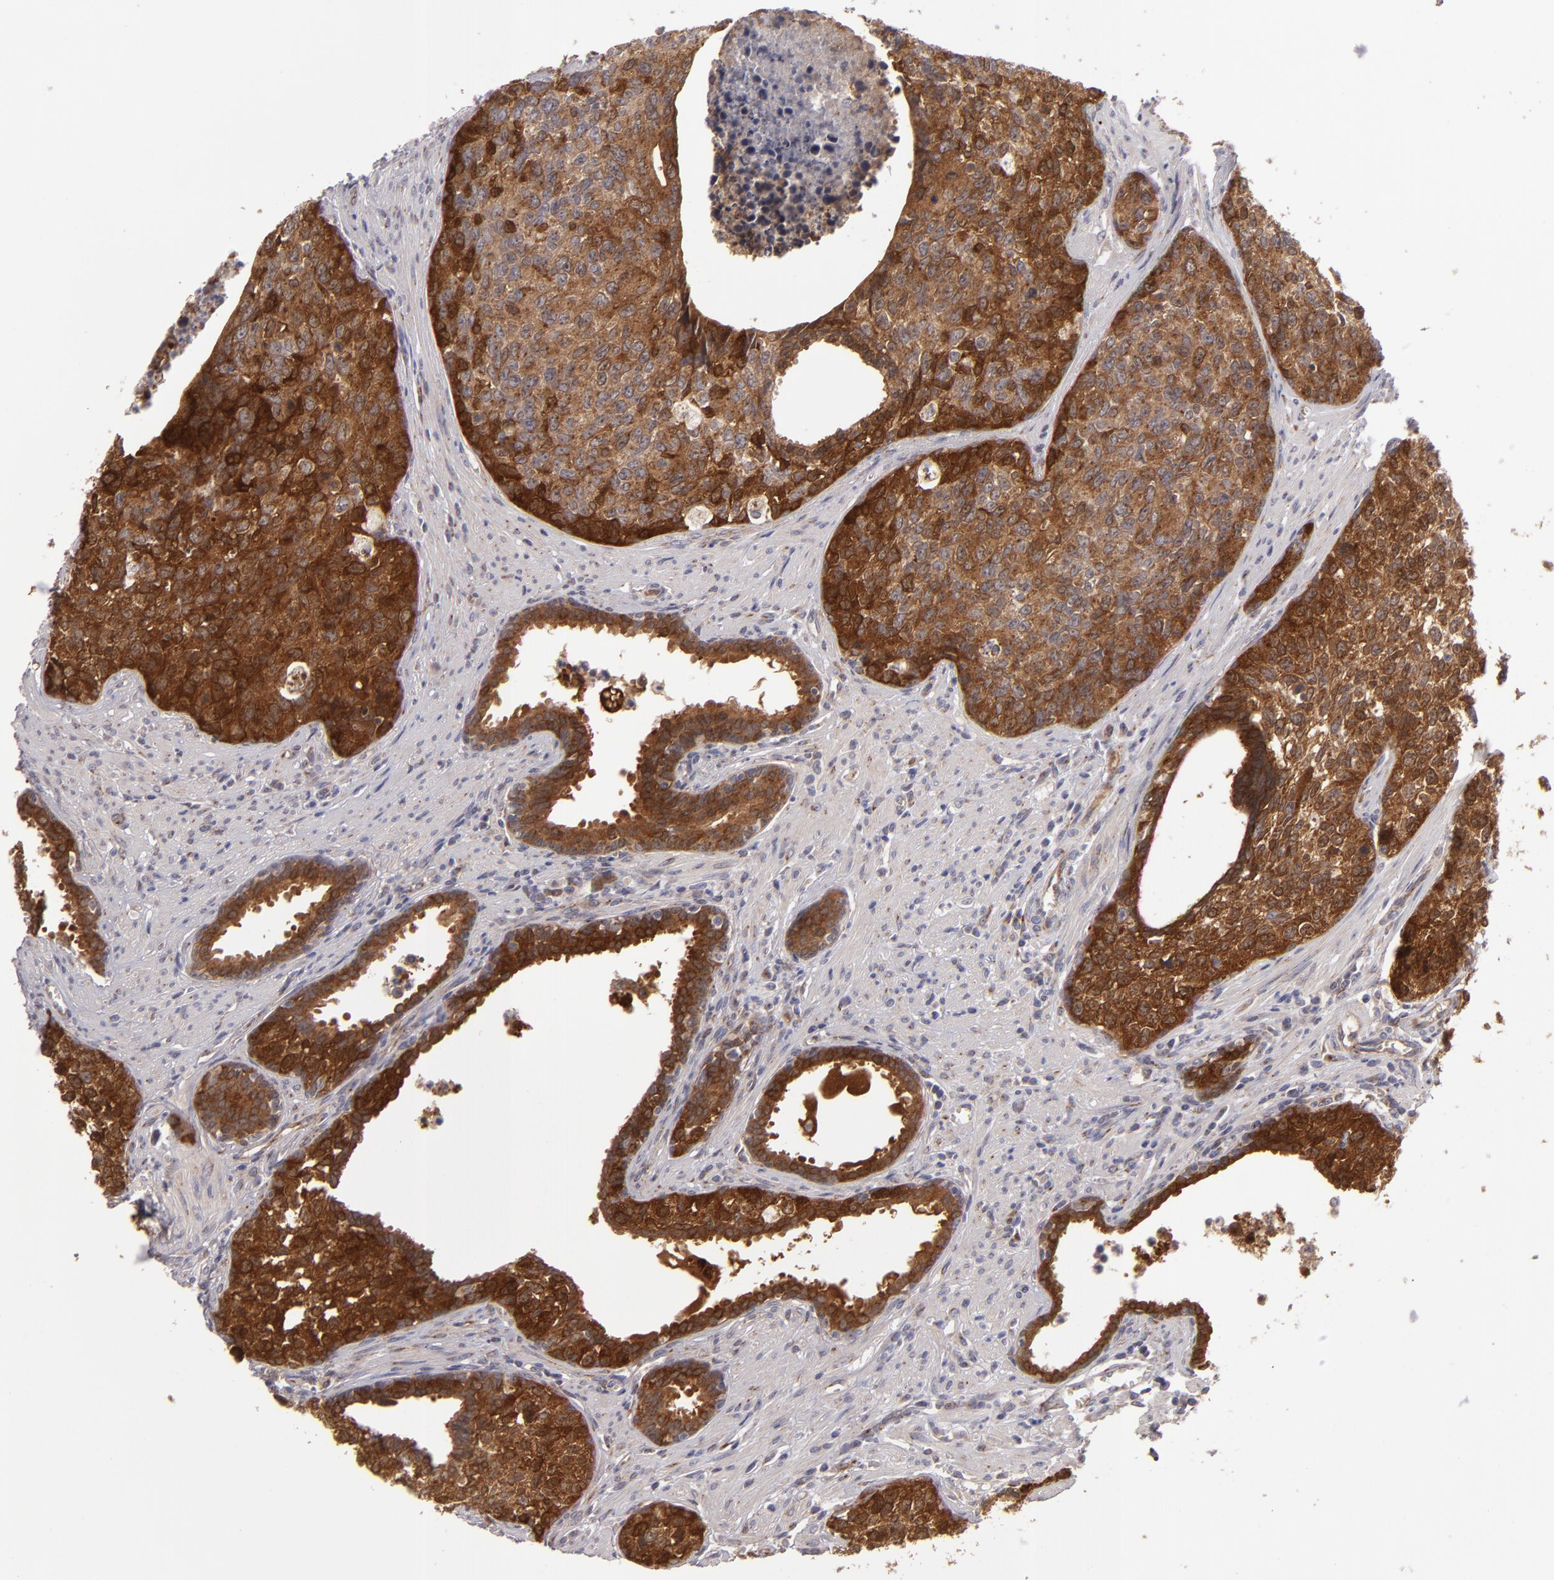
{"staining": {"intensity": "strong", "quantity": ">75%", "location": "cytoplasmic/membranous"}, "tissue": "urothelial cancer", "cell_type": "Tumor cells", "image_type": "cancer", "snomed": [{"axis": "morphology", "description": "Urothelial carcinoma, High grade"}, {"axis": "topography", "description": "Urinary bladder"}], "caption": "Immunohistochemical staining of human urothelial carcinoma (high-grade) shows high levels of strong cytoplasmic/membranous protein expression in about >75% of tumor cells.", "gene": "SH2D4A", "patient": {"sex": "male", "age": 81}}